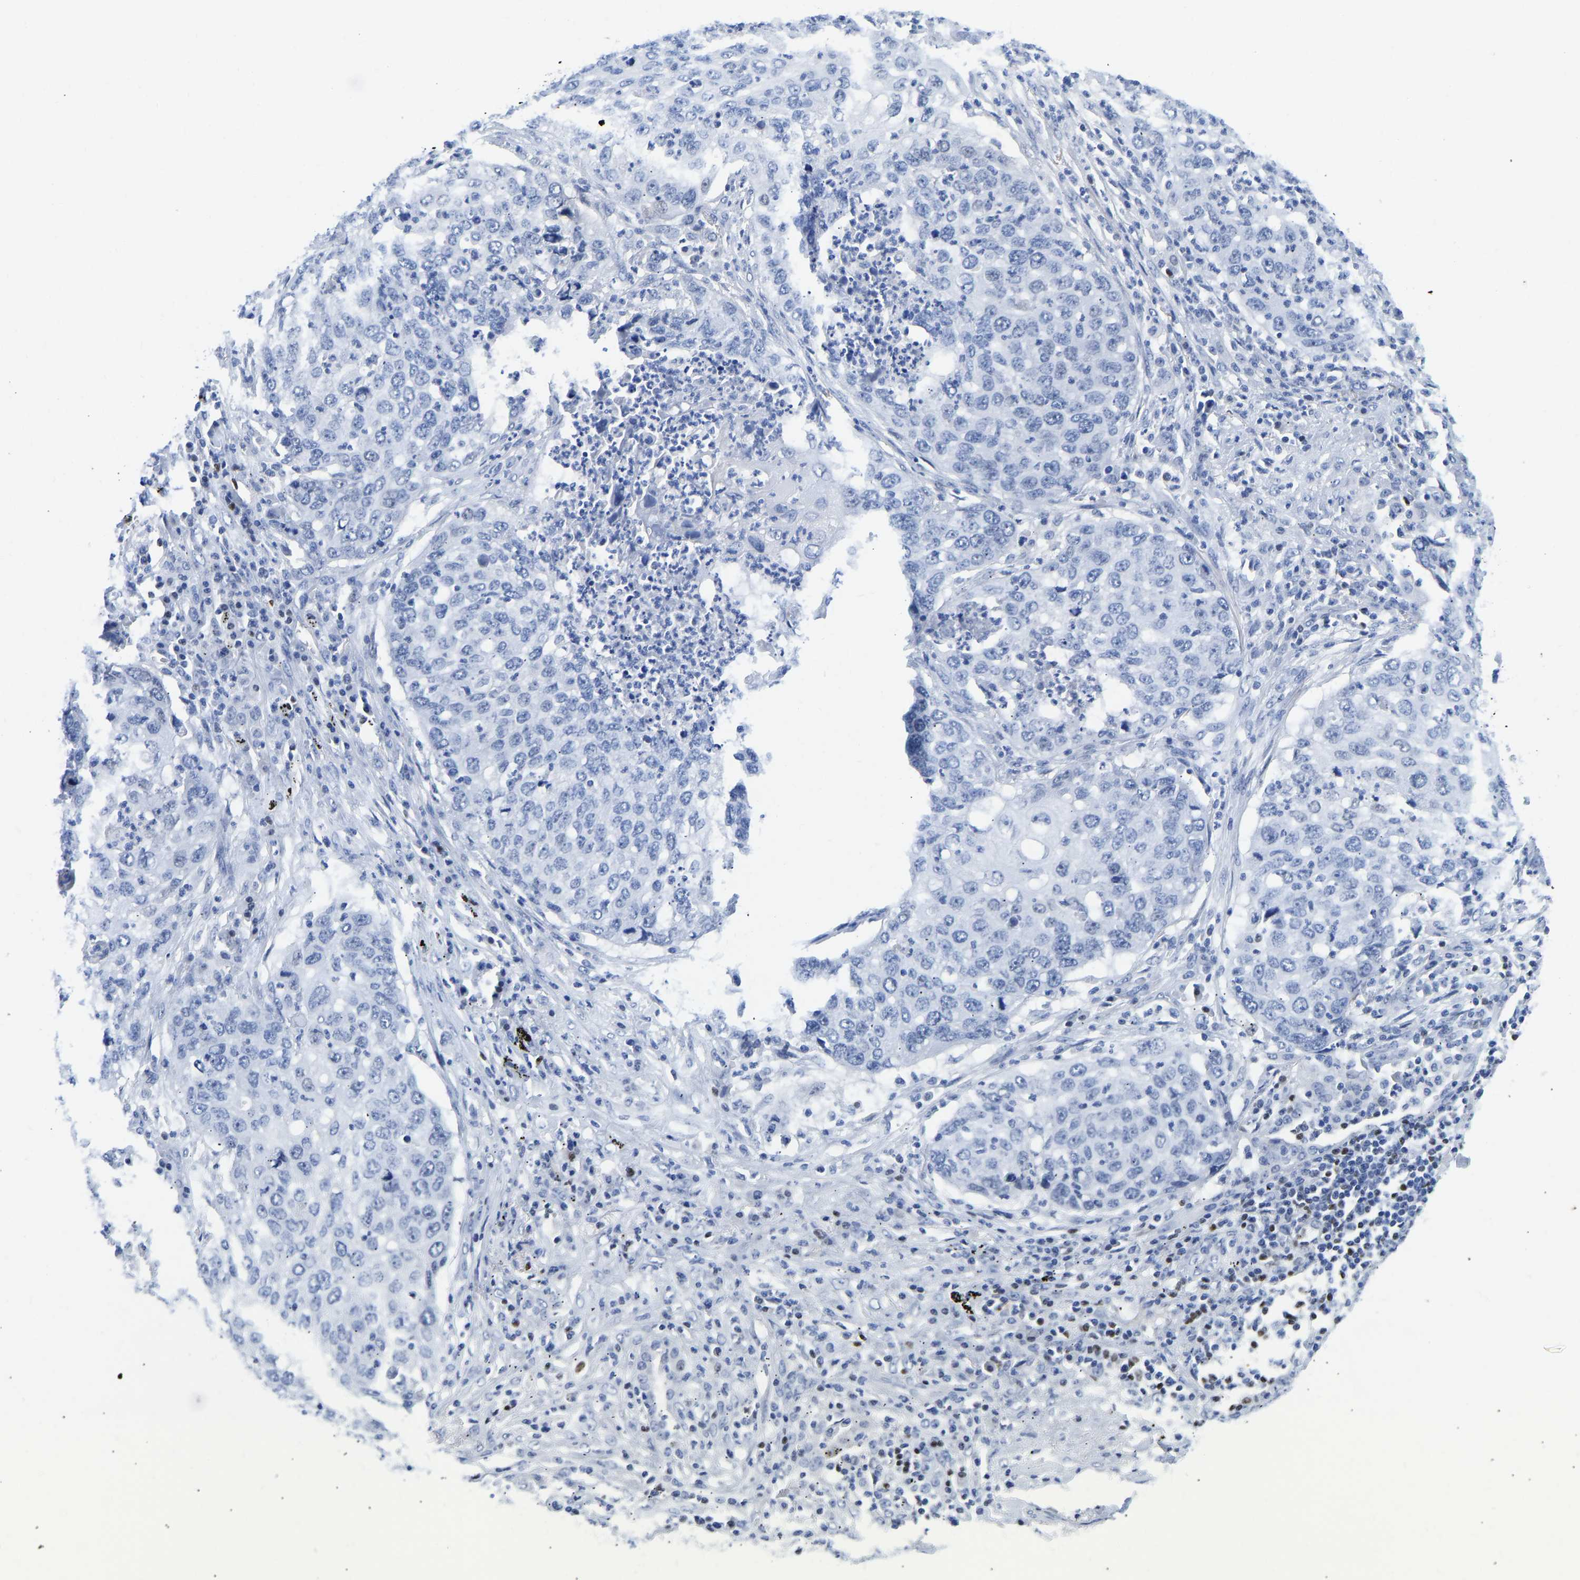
{"staining": {"intensity": "negative", "quantity": "none", "location": "none"}, "tissue": "lung cancer", "cell_type": "Tumor cells", "image_type": "cancer", "snomed": [{"axis": "morphology", "description": "Squamous cell carcinoma, NOS"}, {"axis": "topography", "description": "Lung"}], "caption": "Immunohistochemistry image of neoplastic tissue: squamous cell carcinoma (lung) stained with DAB reveals no significant protein positivity in tumor cells.", "gene": "TCF7", "patient": {"sex": "female", "age": 63}}